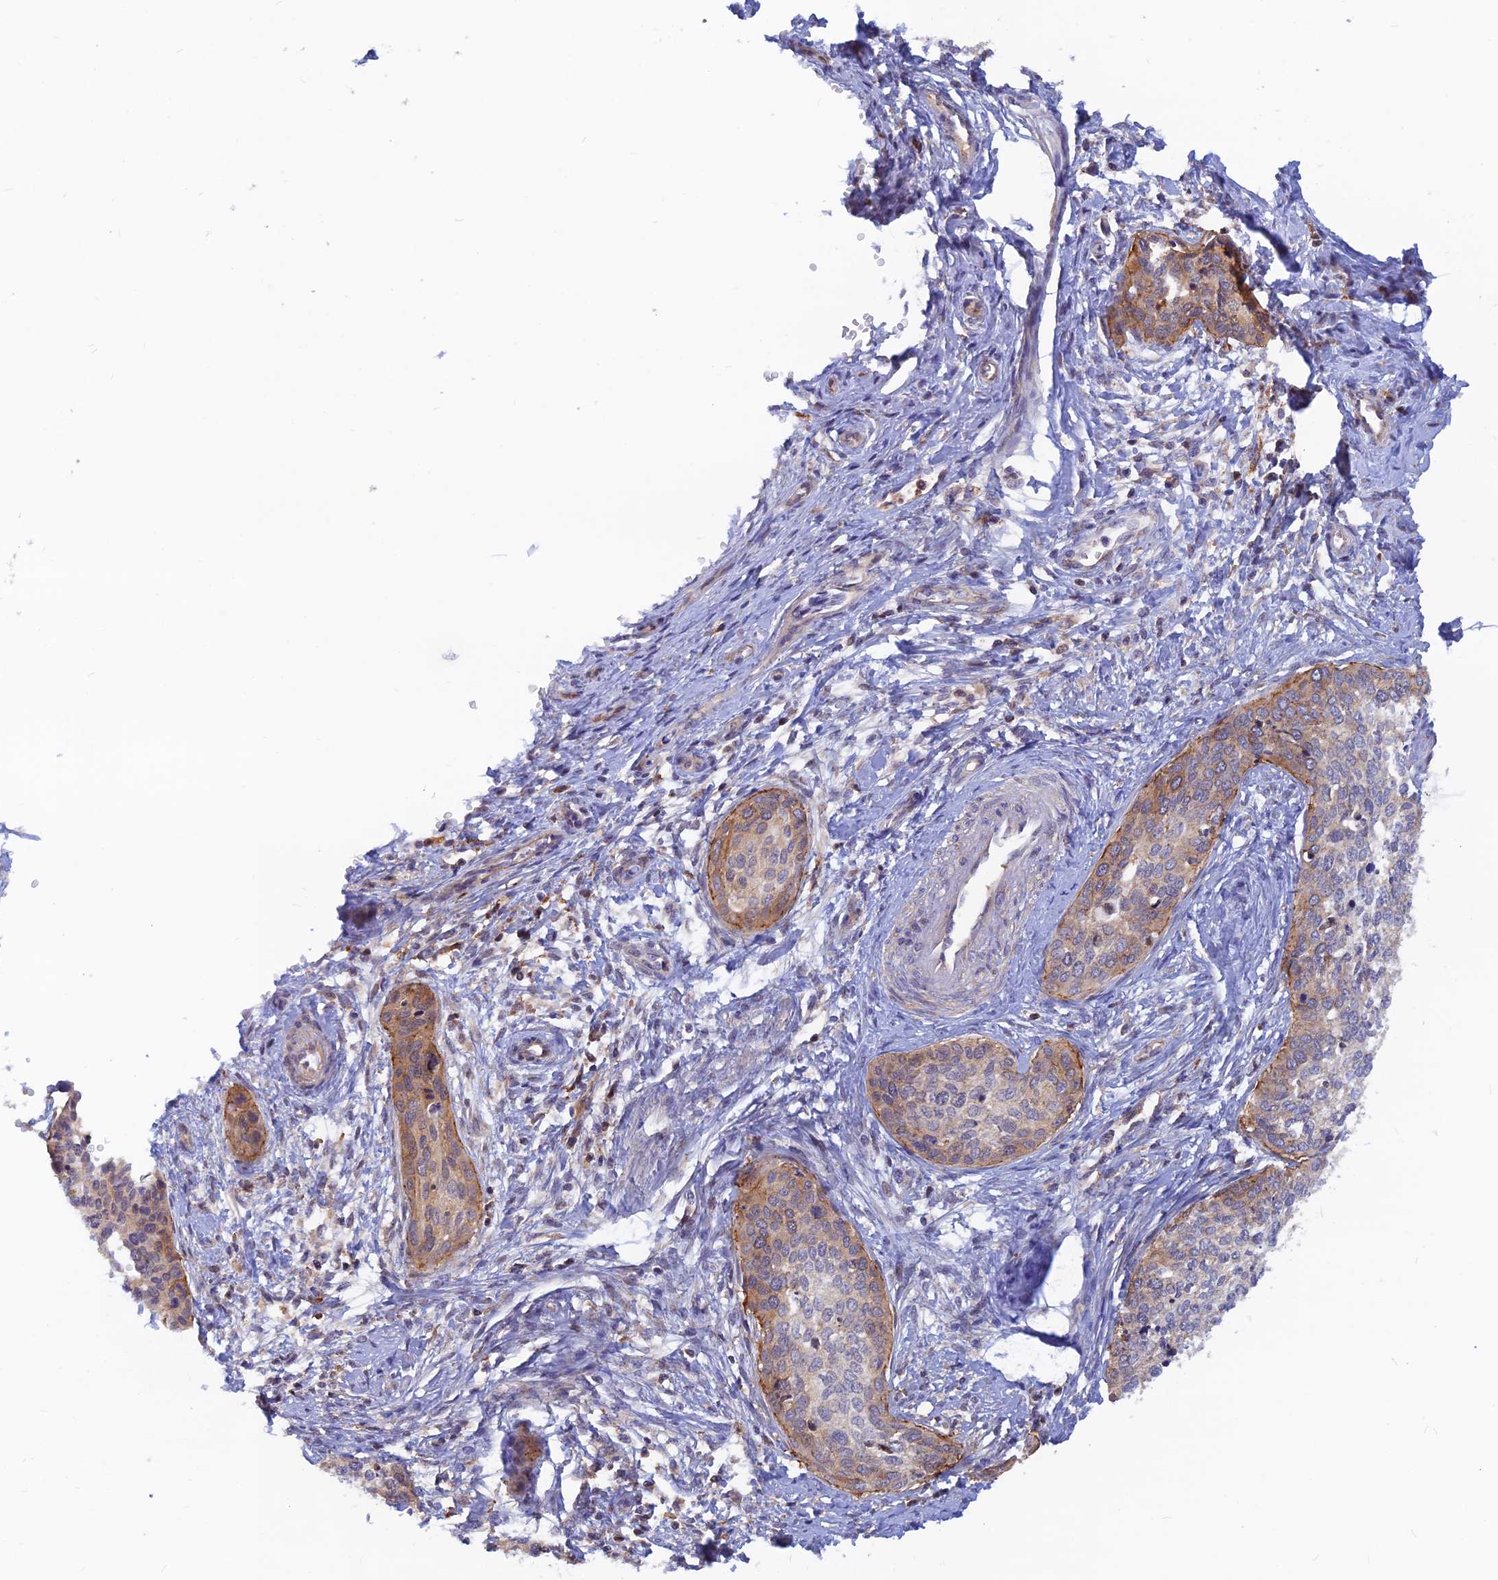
{"staining": {"intensity": "weak", "quantity": "25%-75%", "location": "cytoplasmic/membranous"}, "tissue": "cervical cancer", "cell_type": "Tumor cells", "image_type": "cancer", "snomed": [{"axis": "morphology", "description": "Squamous cell carcinoma, NOS"}, {"axis": "topography", "description": "Cervix"}], "caption": "Immunohistochemistry of human cervical cancer (squamous cell carcinoma) reveals low levels of weak cytoplasmic/membranous positivity in approximately 25%-75% of tumor cells.", "gene": "DNAJC16", "patient": {"sex": "female", "age": 37}}